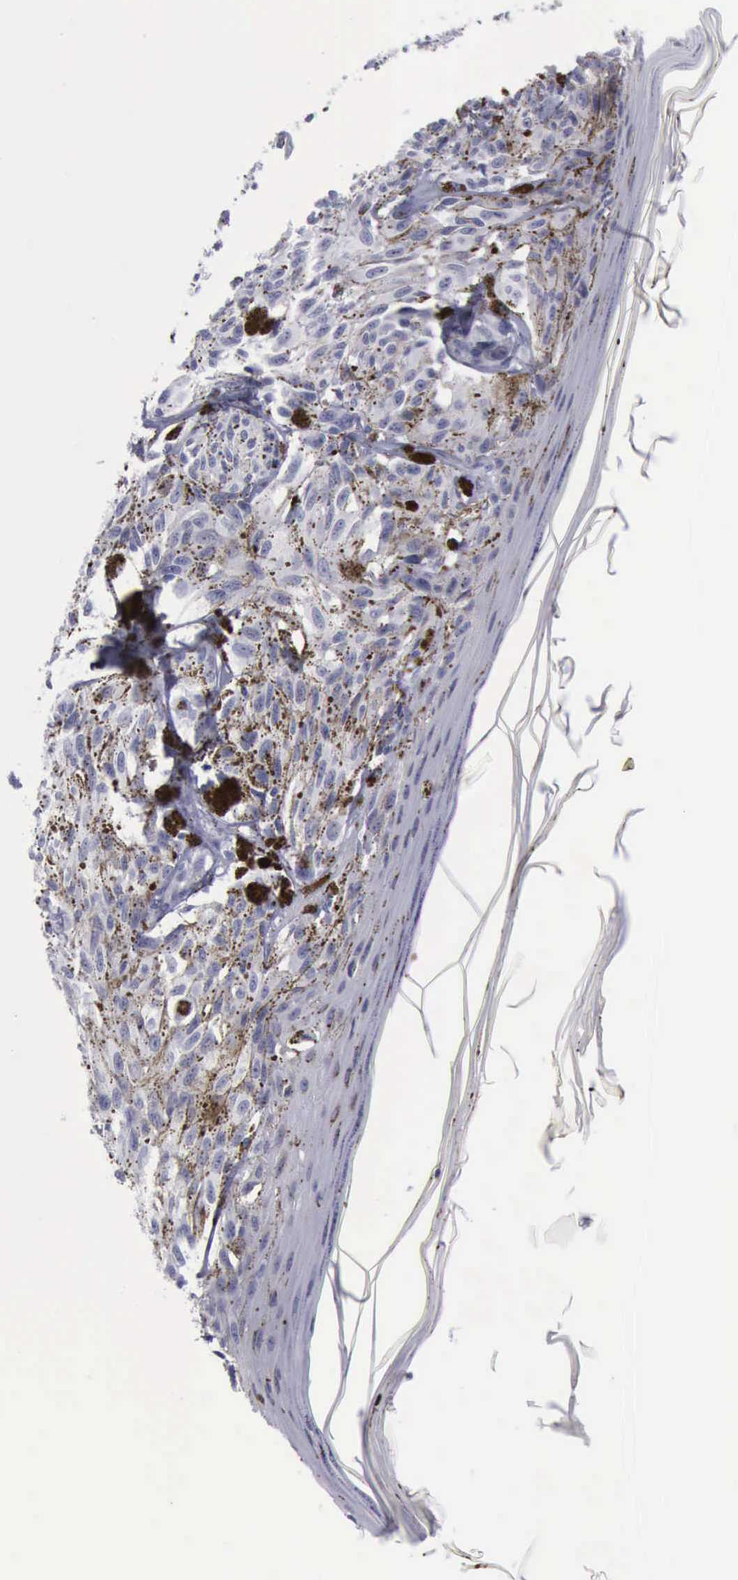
{"staining": {"intensity": "negative", "quantity": "none", "location": "none"}, "tissue": "melanoma", "cell_type": "Tumor cells", "image_type": "cancer", "snomed": [{"axis": "morphology", "description": "Malignant melanoma, NOS"}, {"axis": "topography", "description": "Skin"}], "caption": "This image is of malignant melanoma stained with immunohistochemistry to label a protein in brown with the nuclei are counter-stained blue. There is no positivity in tumor cells.", "gene": "KRT13", "patient": {"sex": "male", "age": 67}}